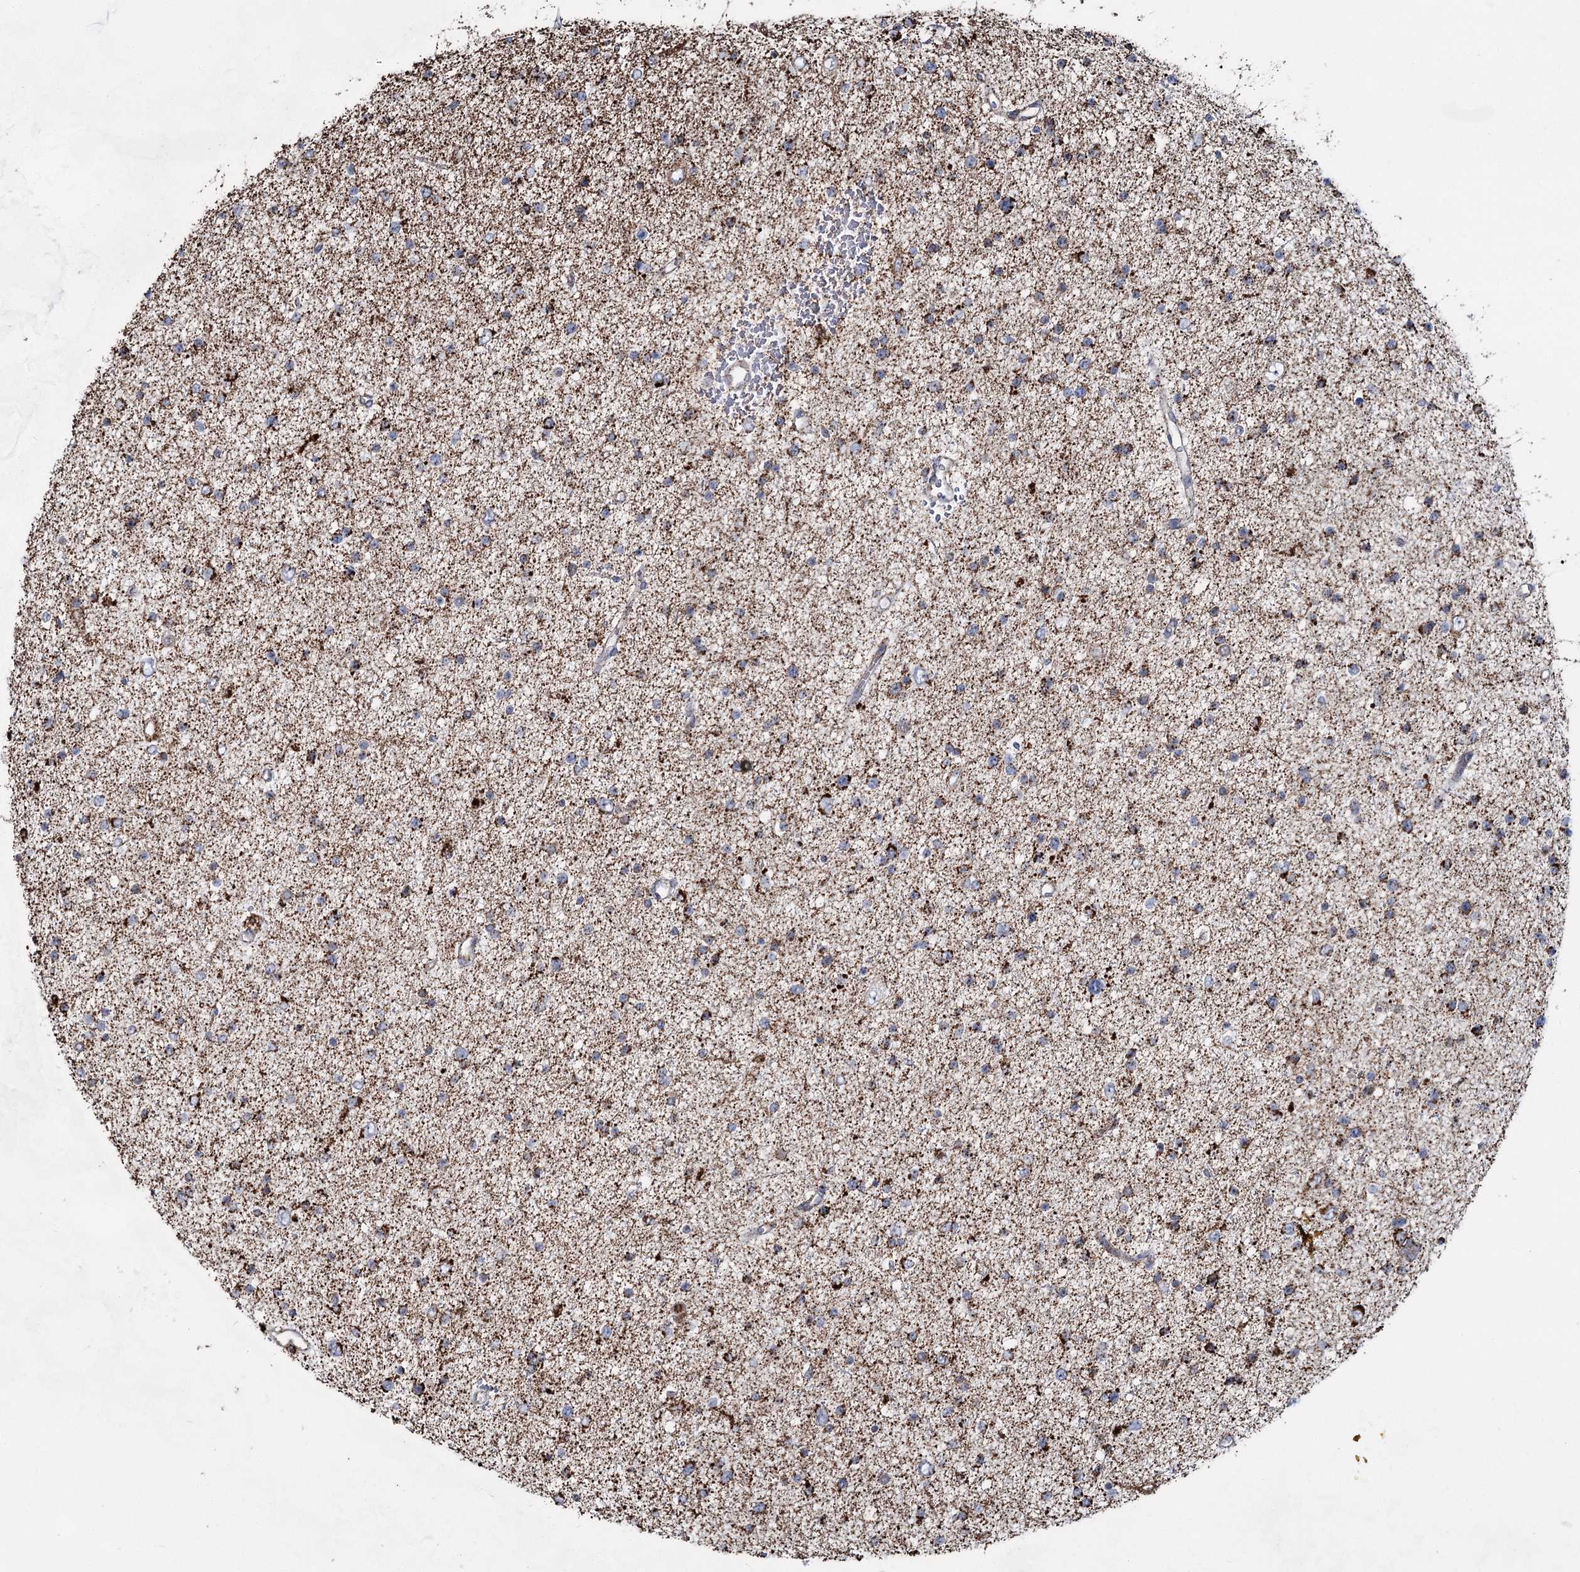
{"staining": {"intensity": "moderate", "quantity": ">75%", "location": "cytoplasmic/membranous"}, "tissue": "glioma", "cell_type": "Tumor cells", "image_type": "cancer", "snomed": [{"axis": "morphology", "description": "Glioma, malignant, Low grade"}, {"axis": "topography", "description": "Brain"}], "caption": "DAB (3,3'-diaminobenzidine) immunohistochemical staining of human glioma displays moderate cytoplasmic/membranous protein staining in about >75% of tumor cells.", "gene": "CWF19L1", "patient": {"sex": "female", "age": 37}}